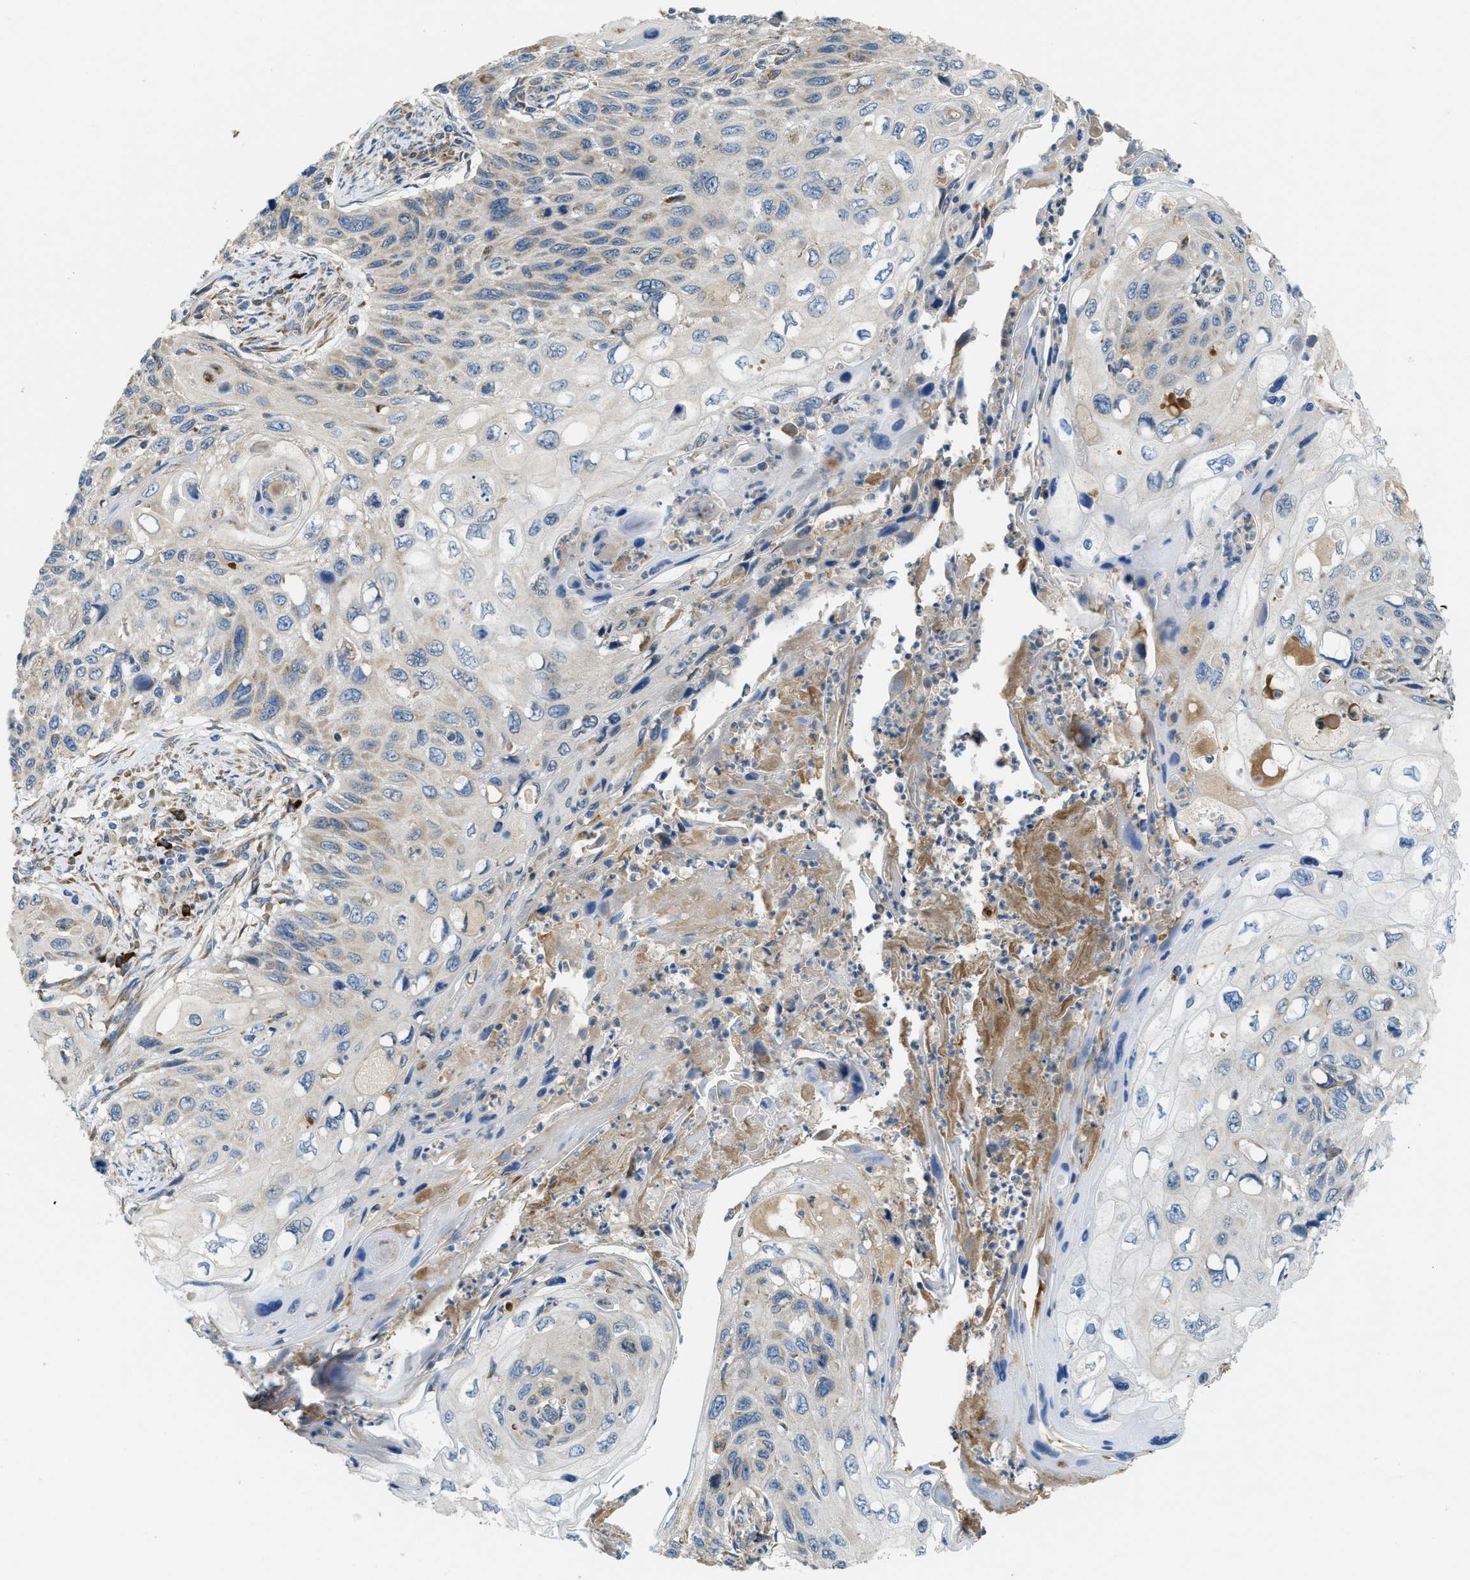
{"staining": {"intensity": "weak", "quantity": "<25%", "location": "cytoplasmic/membranous"}, "tissue": "cervical cancer", "cell_type": "Tumor cells", "image_type": "cancer", "snomed": [{"axis": "morphology", "description": "Squamous cell carcinoma, NOS"}, {"axis": "topography", "description": "Cervix"}], "caption": "Squamous cell carcinoma (cervical) was stained to show a protein in brown. There is no significant expression in tumor cells. (Stains: DAB (3,3'-diaminobenzidine) IHC with hematoxylin counter stain, Microscopy: brightfield microscopy at high magnification).", "gene": "SSR1", "patient": {"sex": "female", "age": 70}}